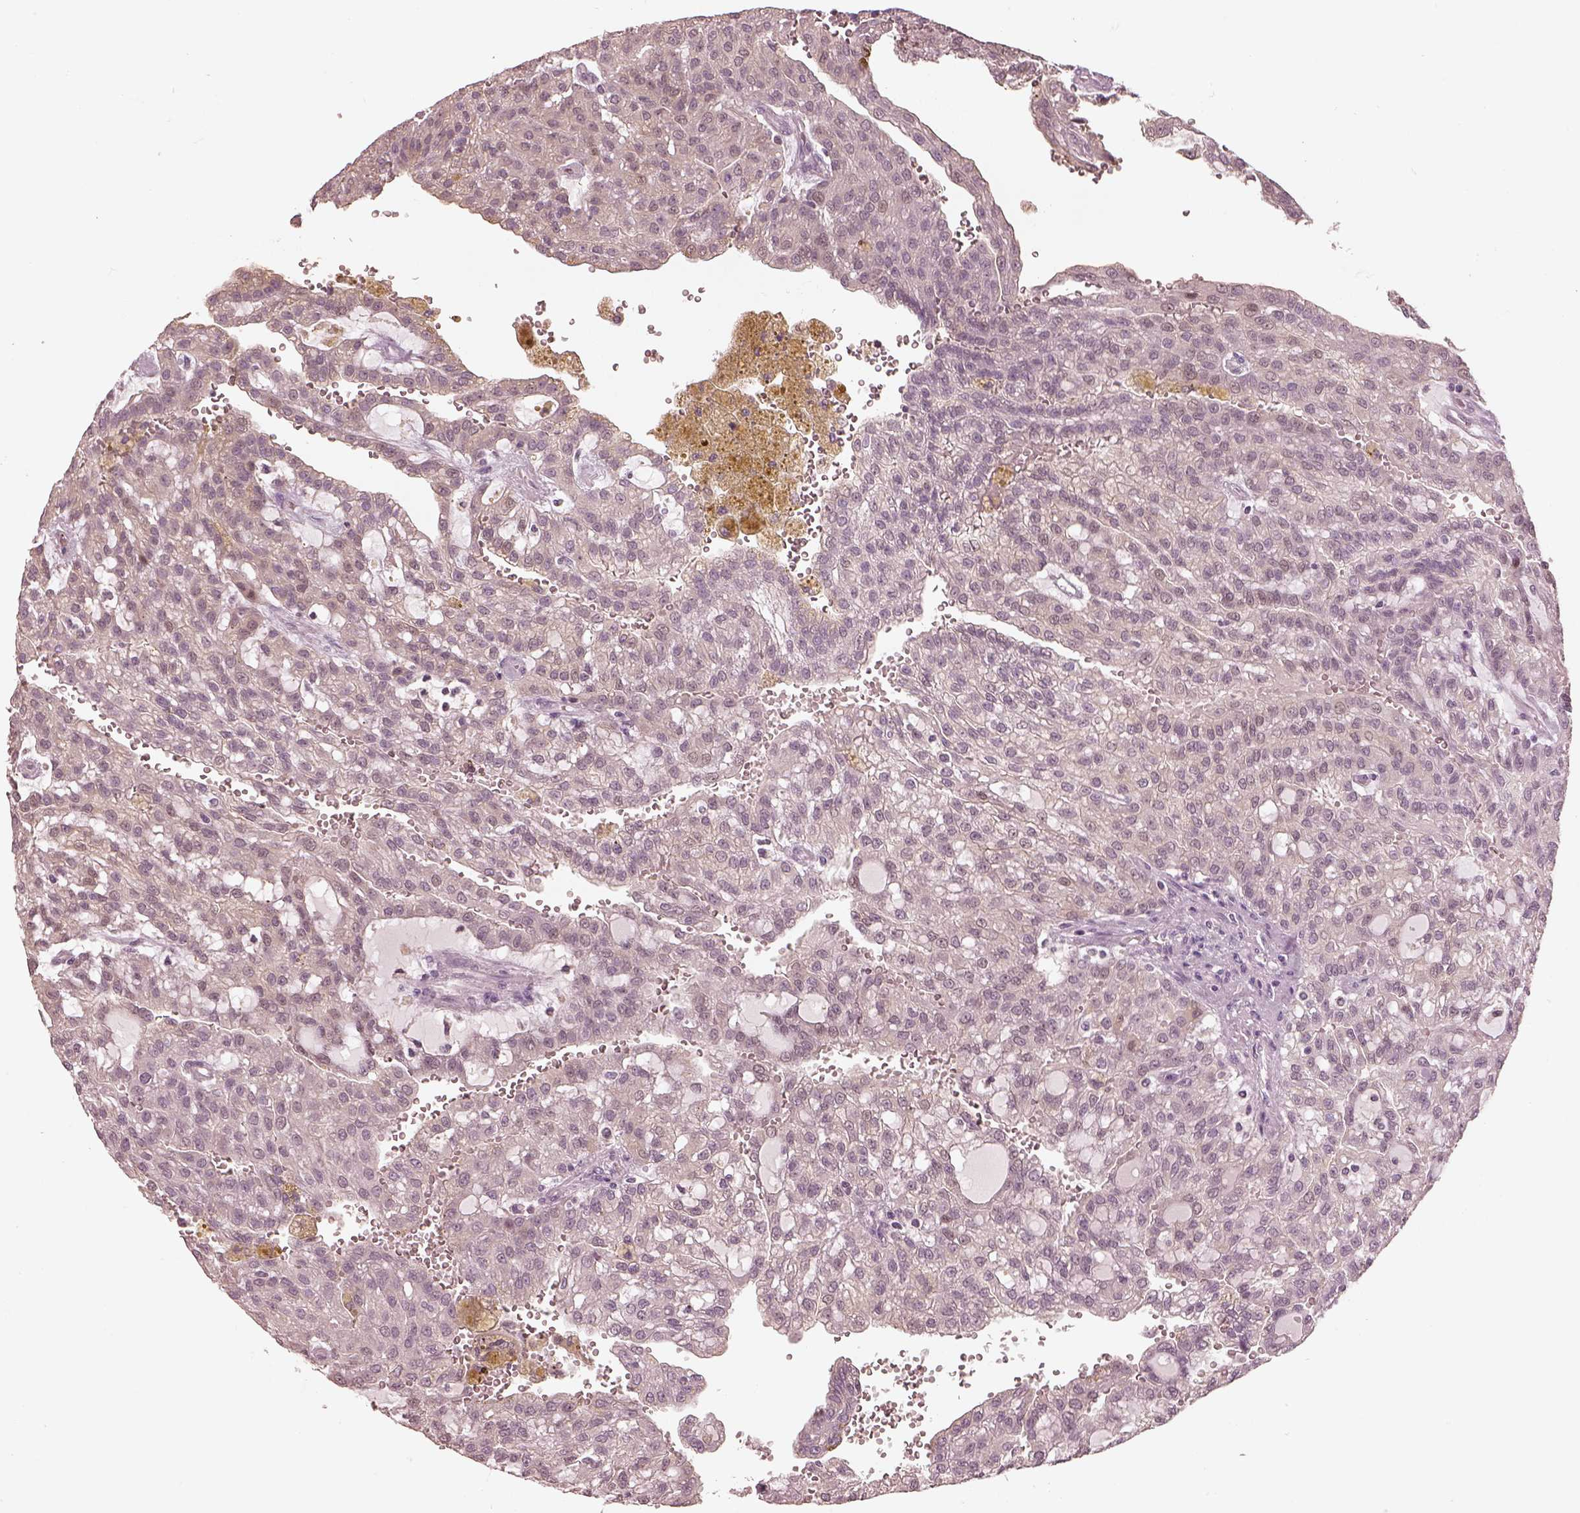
{"staining": {"intensity": "weak", "quantity": "25%-75%", "location": "cytoplasmic/membranous"}, "tissue": "renal cancer", "cell_type": "Tumor cells", "image_type": "cancer", "snomed": [{"axis": "morphology", "description": "Adenocarcinoma, NOS"}, {"axis": "topography", "description": "Kidney"}], "caption": "A photomicrograph of renal cancer stained for a protein shows weak cytoplasmic/membranous brown staining in tumor cells.", "gene": "EGR4", "patient": {"sex": "male", "age": 63}}